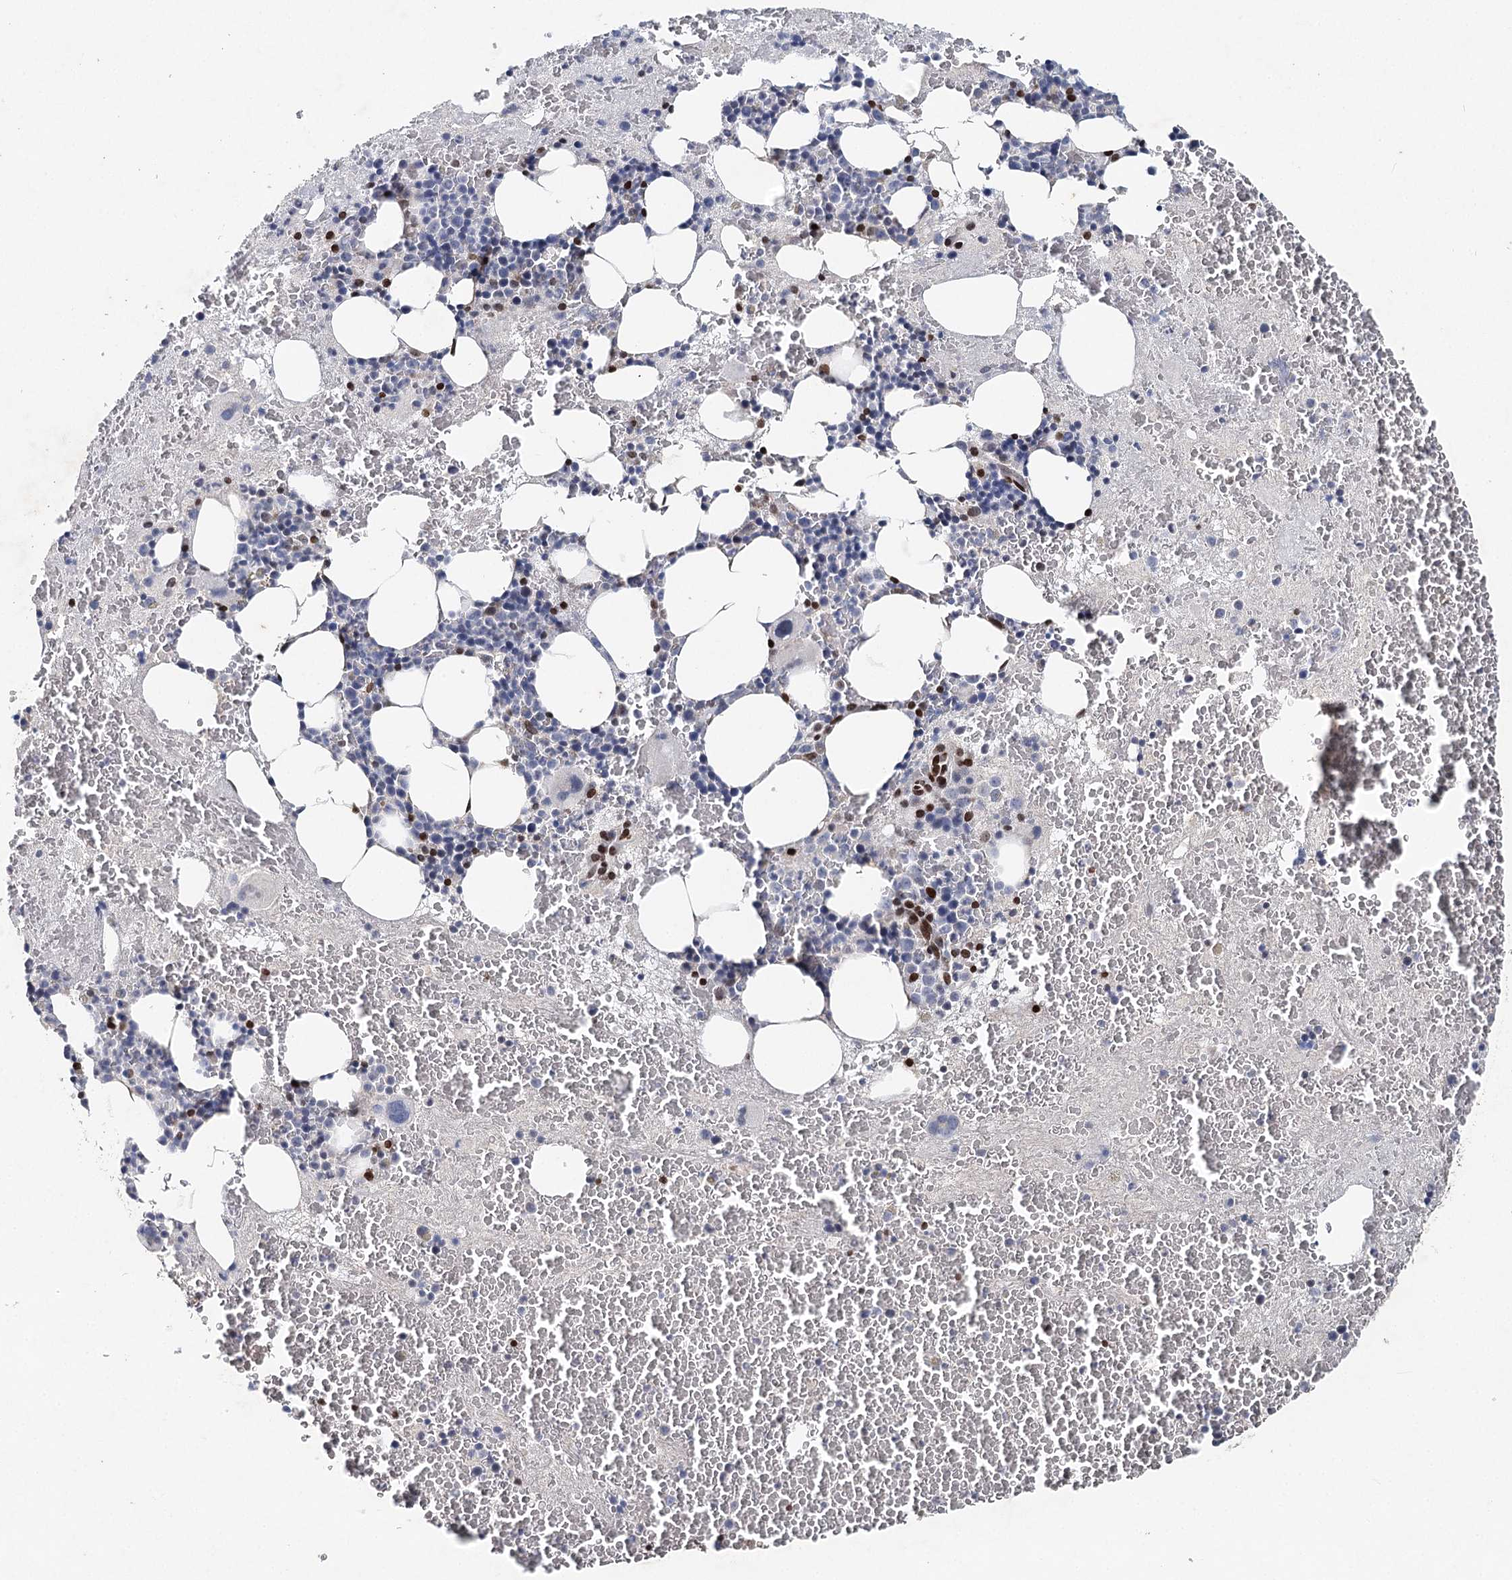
{"staining": {"intensity": "strong", "quantity": "<25%", "location": "nuclear"}, "tissue": "bone marrow", "cell_type": "Hematopoietic cells", "image_type": "normal", "snomed": [{"axis": "morphology", "description": "Normal tissue, NOS"}, {"axis": "topography", "description": "Bone marrow"}], "caption": "High-magnification brightfield microscopy of benign bone marrow stained with DAB (brown) and counterstained with hematoxylin (blue). hematopoietic cells exhibit strong nuclear staining is identified in about<25% of cells.", "gene": "FRMD4A", "patient": {"sex": "male", "age": 36}}